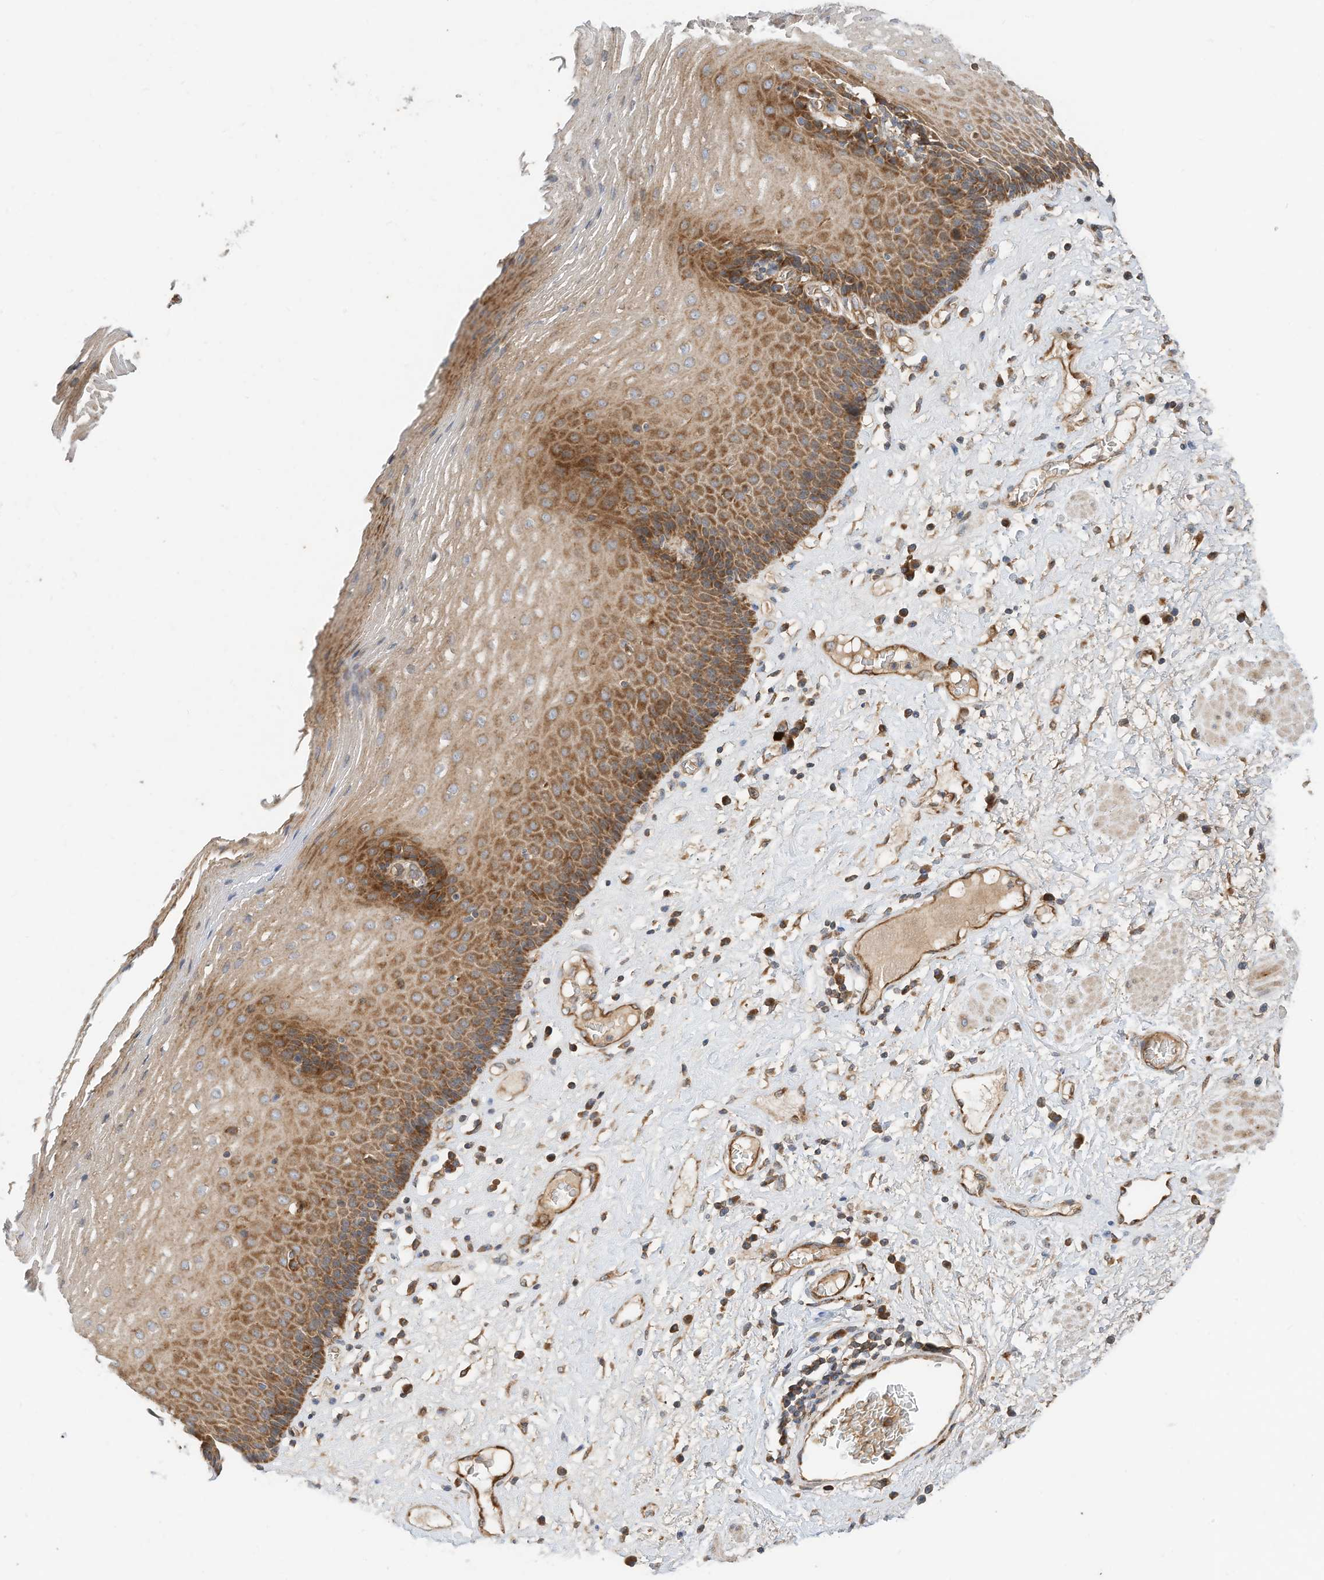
{"staining": {"intensity": "moderate", "quantity": ">75%", "location": "cytoplasmic/membranous"}, "tissue": "esophagus", "cell_type": "Squamous epithelial cells", "image_type": "normal", "snomed": [{"axis": "morphology", "description": "Normal tissue, NOS"}, {"axis": "morphology", "description": "Adenocarcinoma, NOS"}, {"axis": "topography", "description": "Esophagus"}], "caption": "Immunohistochemical staining of unremarkable human esophagus exhibits moderate cytoplasmic/membranous protein positivity in approximately >75% of squamous epithelial cells. The protein of interest is shown in brown color, while the nuclei are stained blue.", "gene": "CPAMD8", "patient": {"sex": "male", "age": 62}}